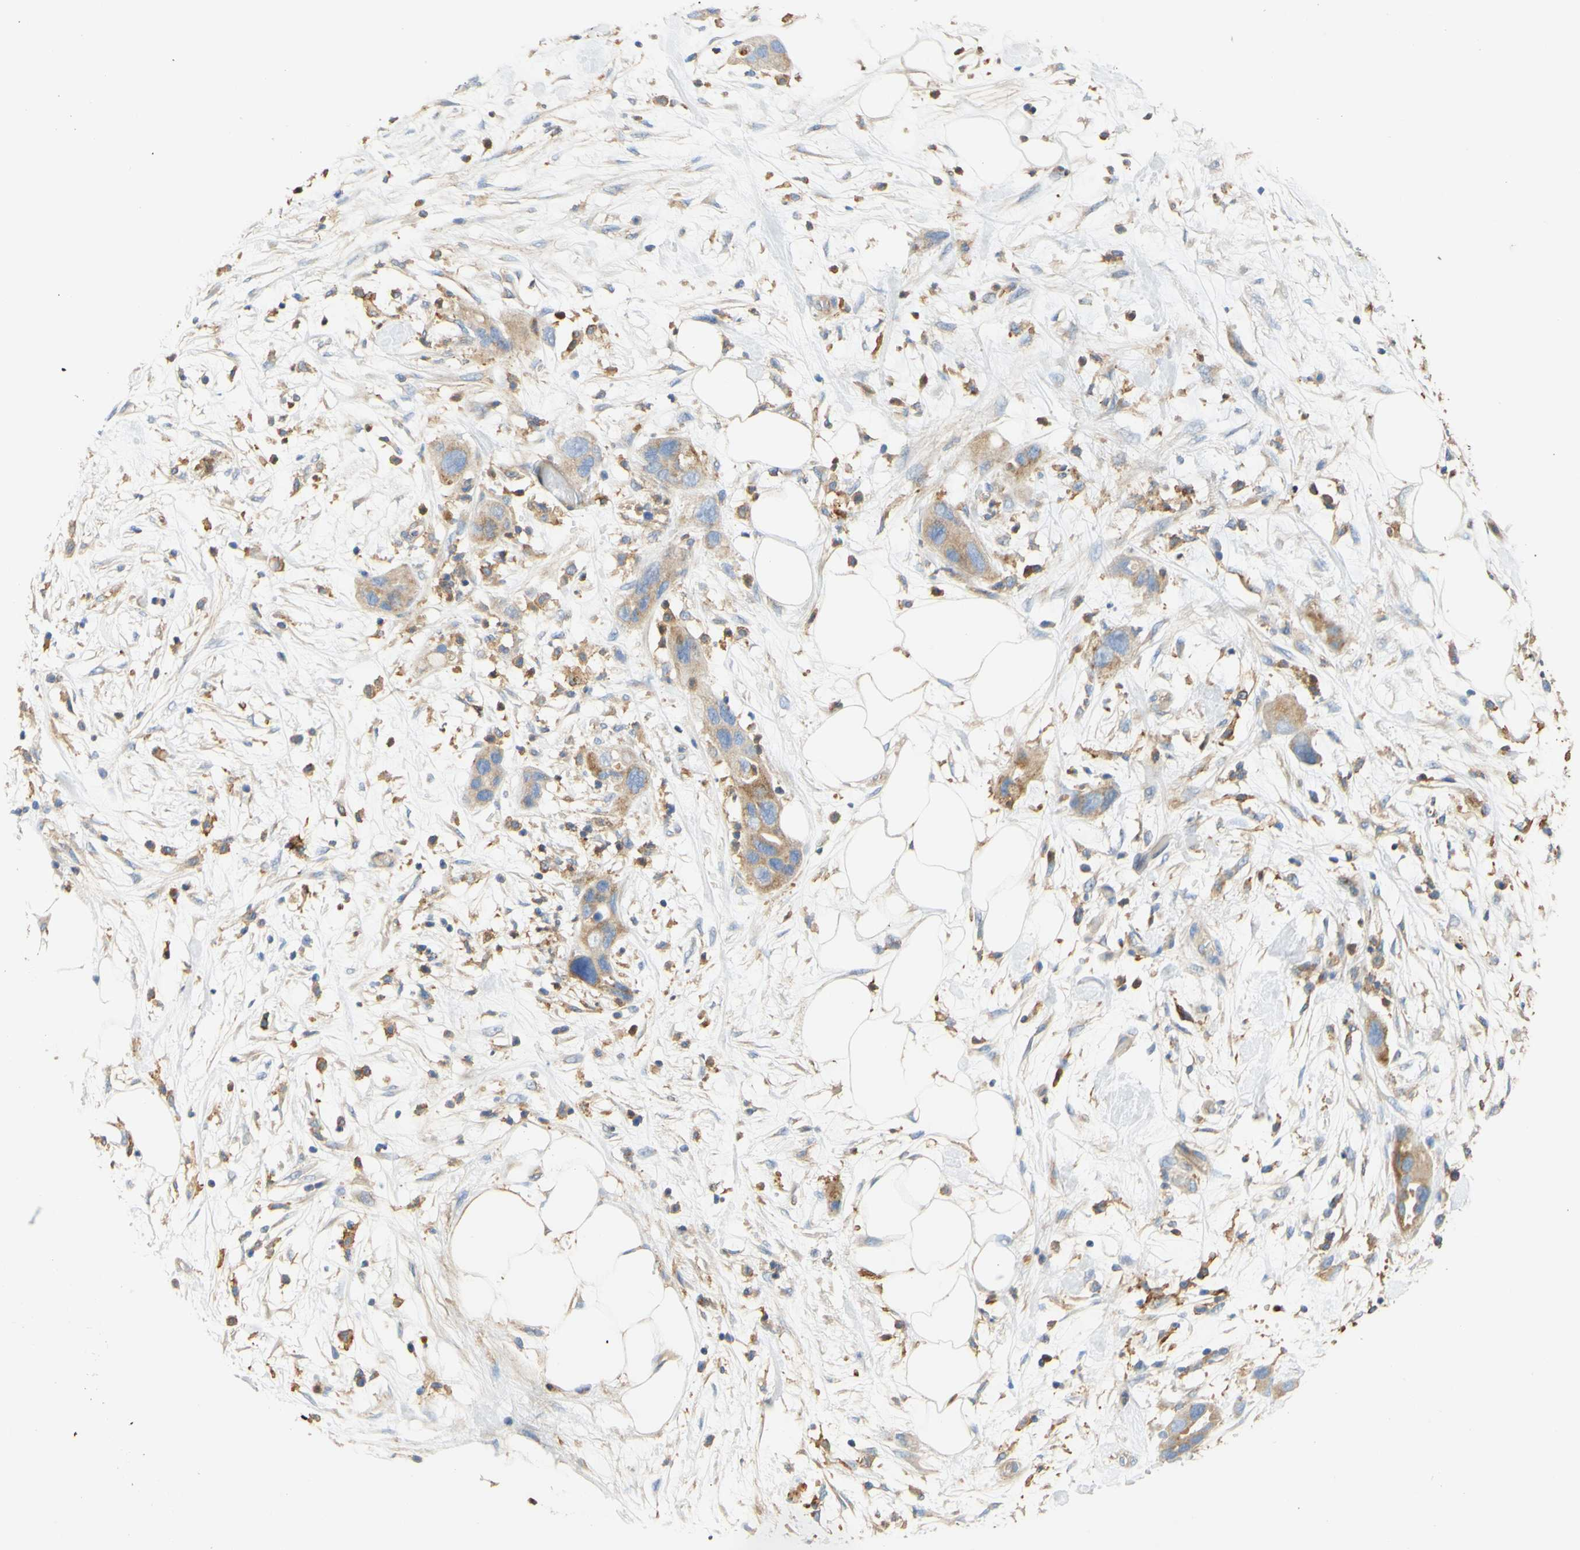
{"staining": {"intensity": "moderate", "quantity": "25%-75%", "location": "cytoplasmic/membranous"}, "tissue": "pancreatic cancer", "cell_type": "Tumor cells", "image_type": "cancer", "snomed": [{"axis": "morphology", "description": "Adenocarcinoma, NOS"}, {"axis": "topography", "description": "Pancreas"}], "caption": "Human pancreatic adenocarcinoma stained with a protein marker reveals moderate staining in tumor cells.", "gene": "PCDH7", "patient": {"sex": "female", "age": 71}}